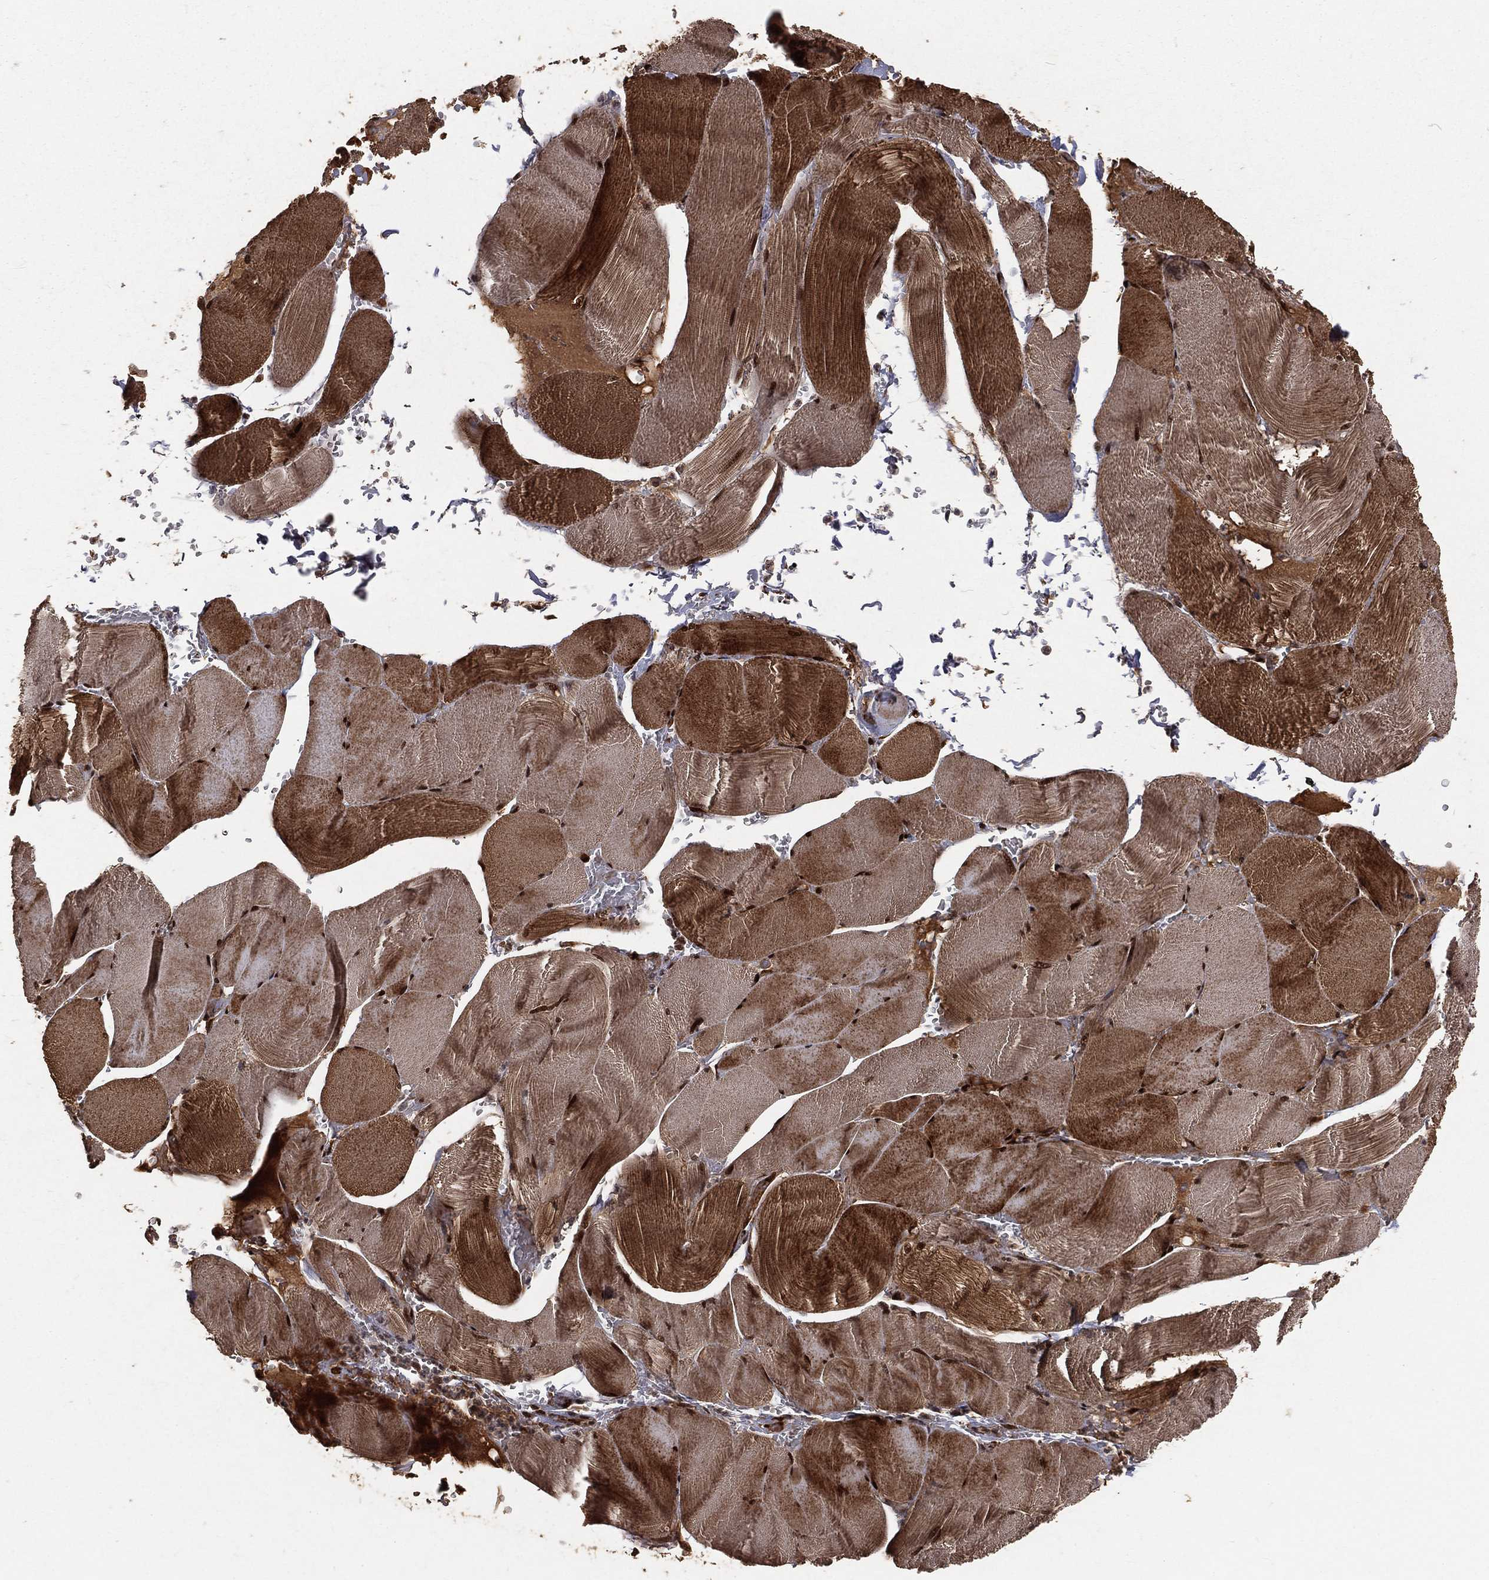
{"staining": {"intensity": "strong", "quantity": "25%-75%", "location": "cytoplasmic/membranous,nuclear"}, "tissue": "skeletal muscle", "cell_type": "Myocytes", "image_type": "normal", "snomed": [{"axis": "morphology", "description": "Normal tissue, NOS"}, {"axis": "topography", "description": "Skeletal muscle"}], "caption": "Immunohistochemistry (IHC) micrograph of normal human skeletal muscle stained for a protein (brown), which reveals high levels of strong cytoplasmic/membranous,nuclear staining in about 25%-75% of myocytes.", "gene": "MAPK1", "patient": {"sex": "male", "age": 56}}